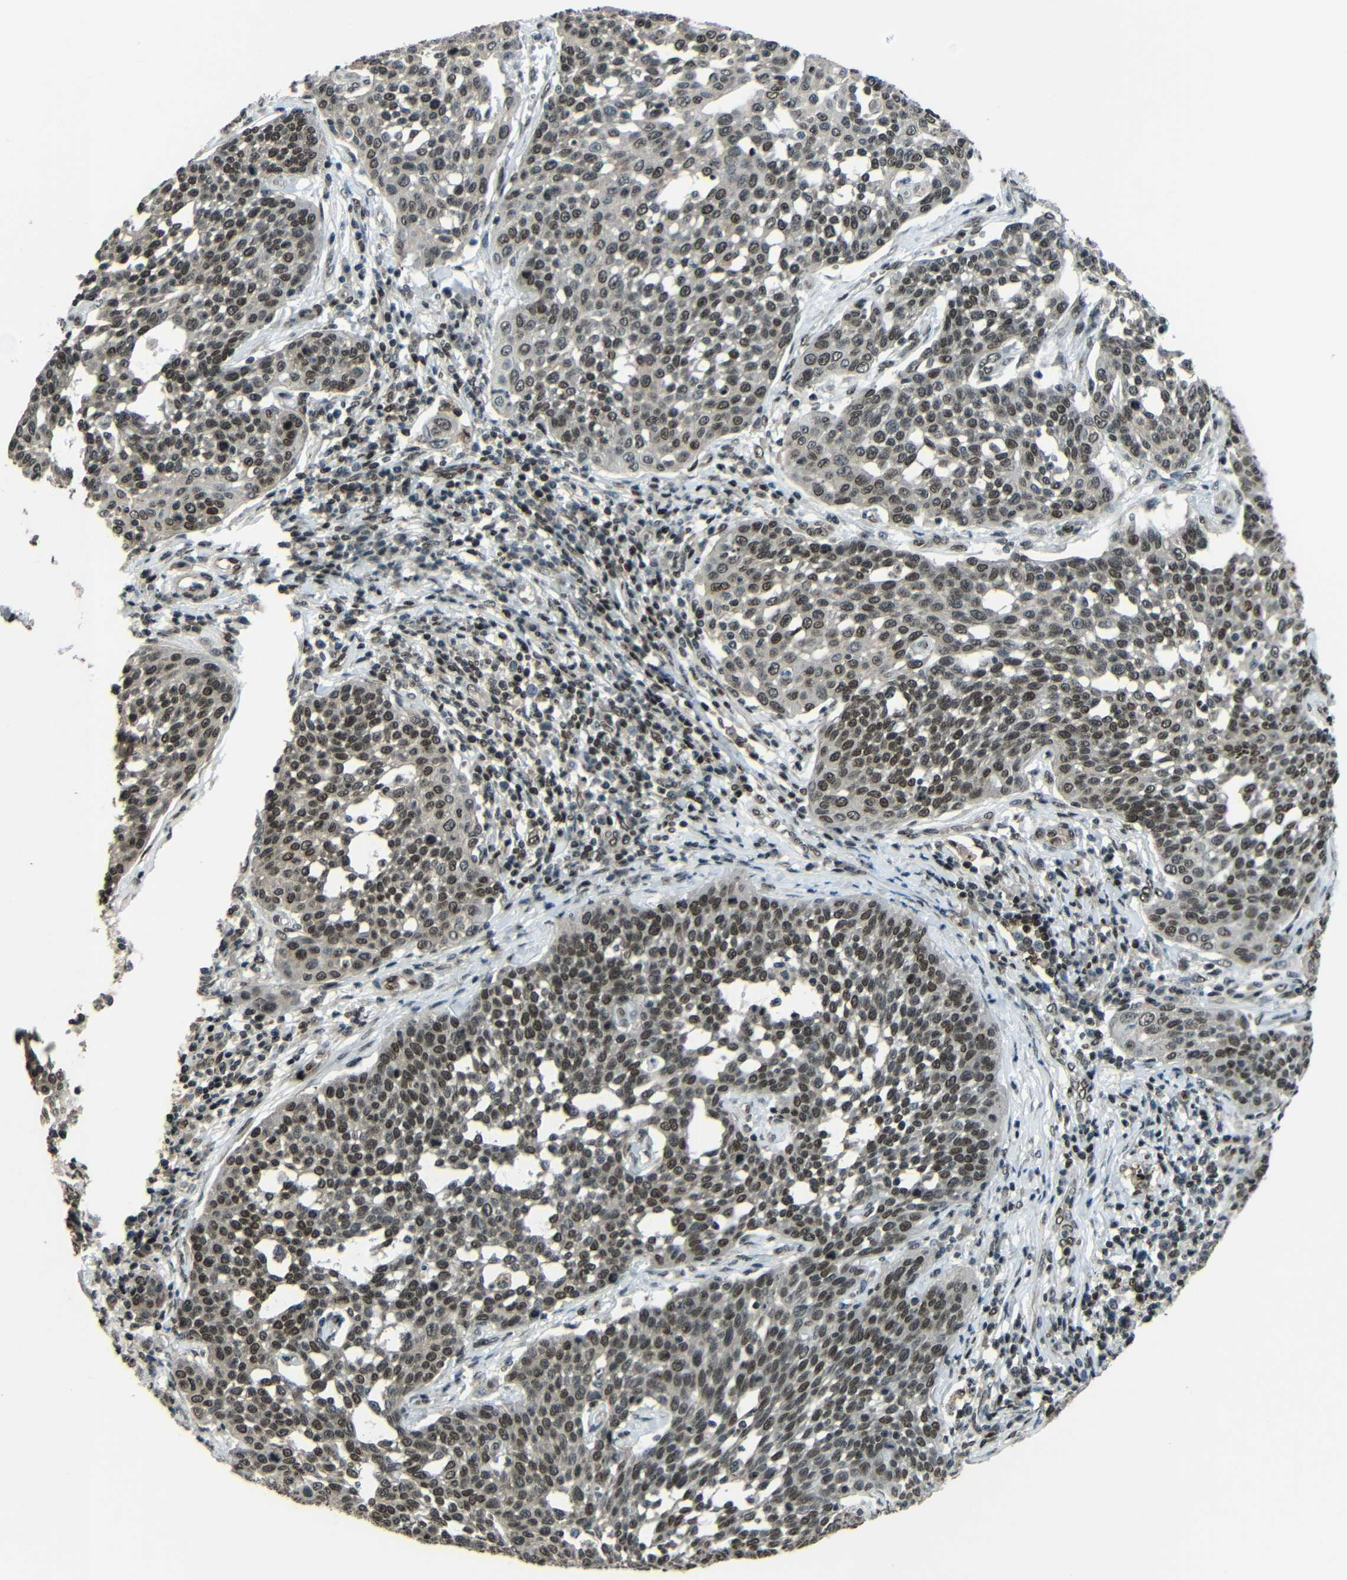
{"staining": {"intensity": "moderate", "quantity": ">75%", "location": "nuclear"}, "tissue": "cervical cancer", "cell_type": "Tumor cells", "image_type": "cancer", "snomed": [{"axis": "morphology", "description": "Squamous cell carcinoma, NOS"}, {"axis": "topography", "description": "Cervix"}], "caption": "The photomicrograph exhibits immunohistochemical staining of cervical cancer. There is moderate nuclear staining is appreciated in approximately >75% of tumor cells.", "gene": "PSIP1", "patient": {"sex": "female", "age": 34}}